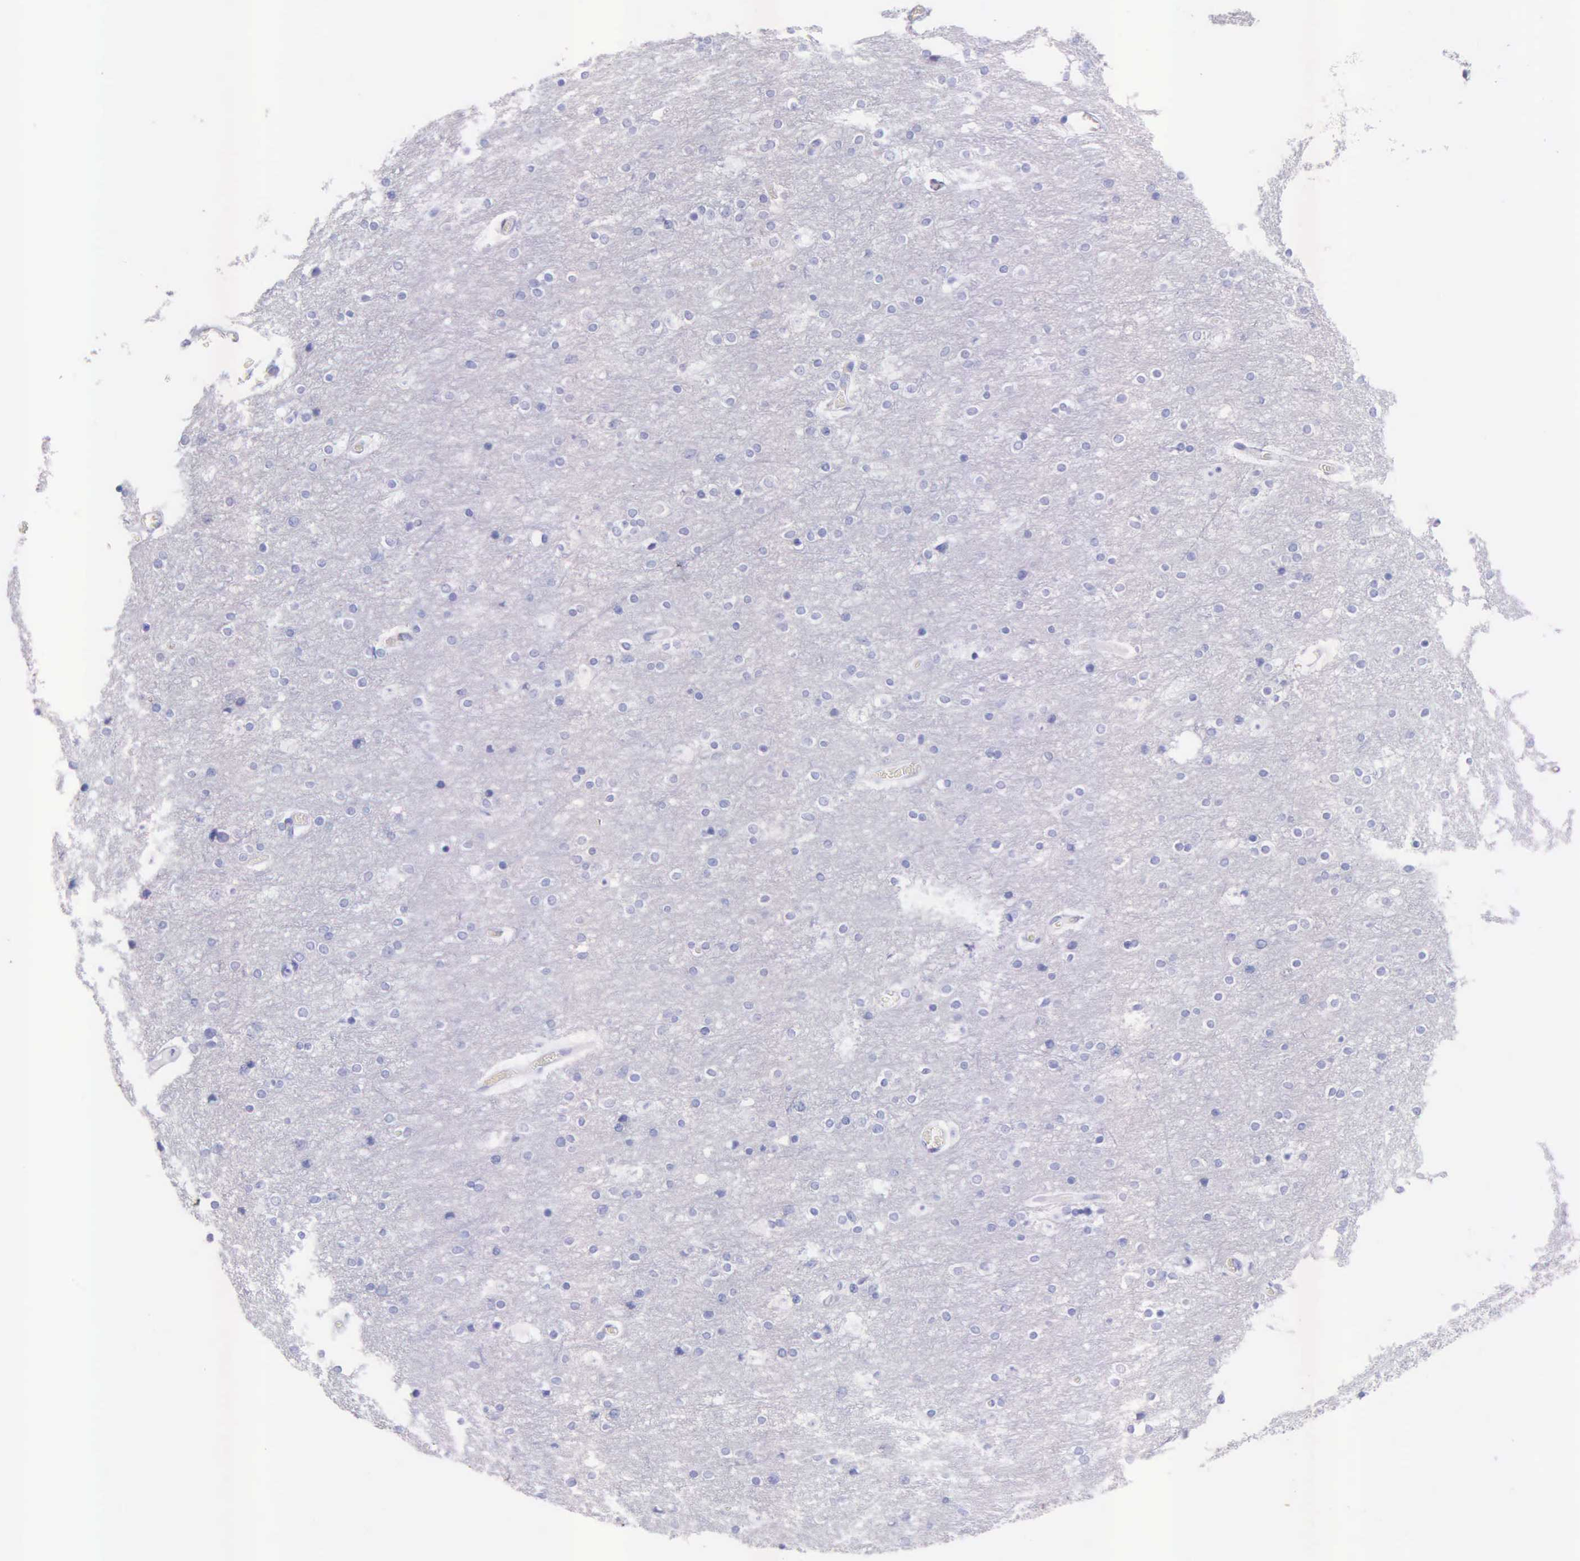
{"staining": {"intensity": "negative", "quantity": "none", "location": "none"}, "tissue": "cerebral cortex", "cell_type": "Endothelial cells", "image_type": "normal", "snomed": [{"axis": "morphology", "description": "Normal tissue, NOS"}, {"axis": "topography", "description": "Cerebral cortex"}], "caption": "High power microscopy micrograph of an immunohistochemistry micrograph of benign cerebral cortex, revealing no significant staining in endothelial cells. Nuclei are stained in blue.", "gene": "KLK2", "patient": {"sex": "female", "age": 54}}